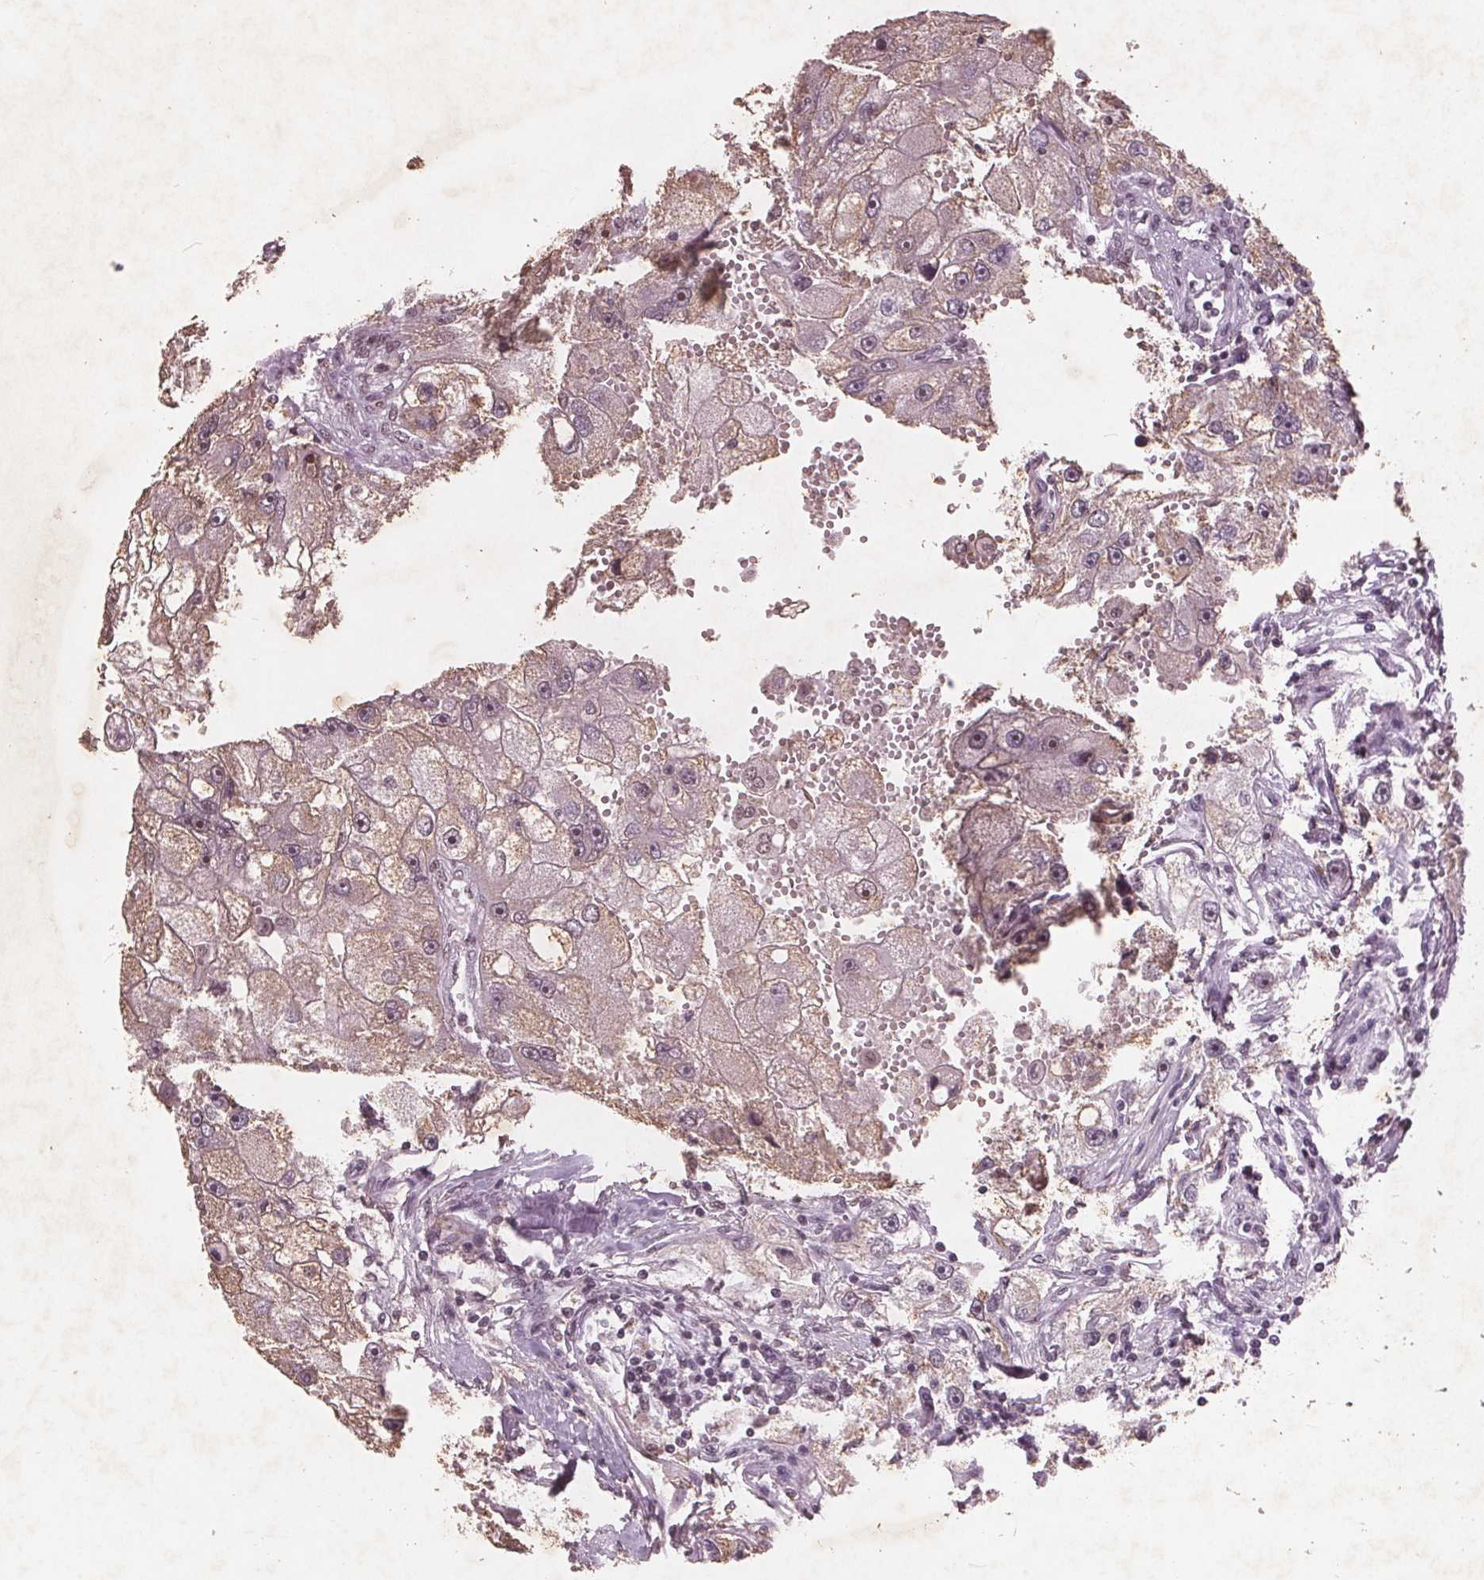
{"staining": {"intensity": "moderate", "quantity": ">75%", "location": "cytoplasmic/membranous,nuclear"}, "tissue": "renal cancer", "cell_type": "Tumor cells", "image_type": "cancer", "snomed": [{"axis": "morphology", "description": "Adenocarcinoma, NOS"}, {"axis": "topography", "description": "Kidney"}], "caption": "Immunohistochemical staining of renal cancer (adenocarcinoma) shows moderate cytoplasmic/membranous and nuclear protein expression in approximately >75% of tumor cells.", "gene": "RPS6KA2", "patient": {"sex": "male", "age": 63}}